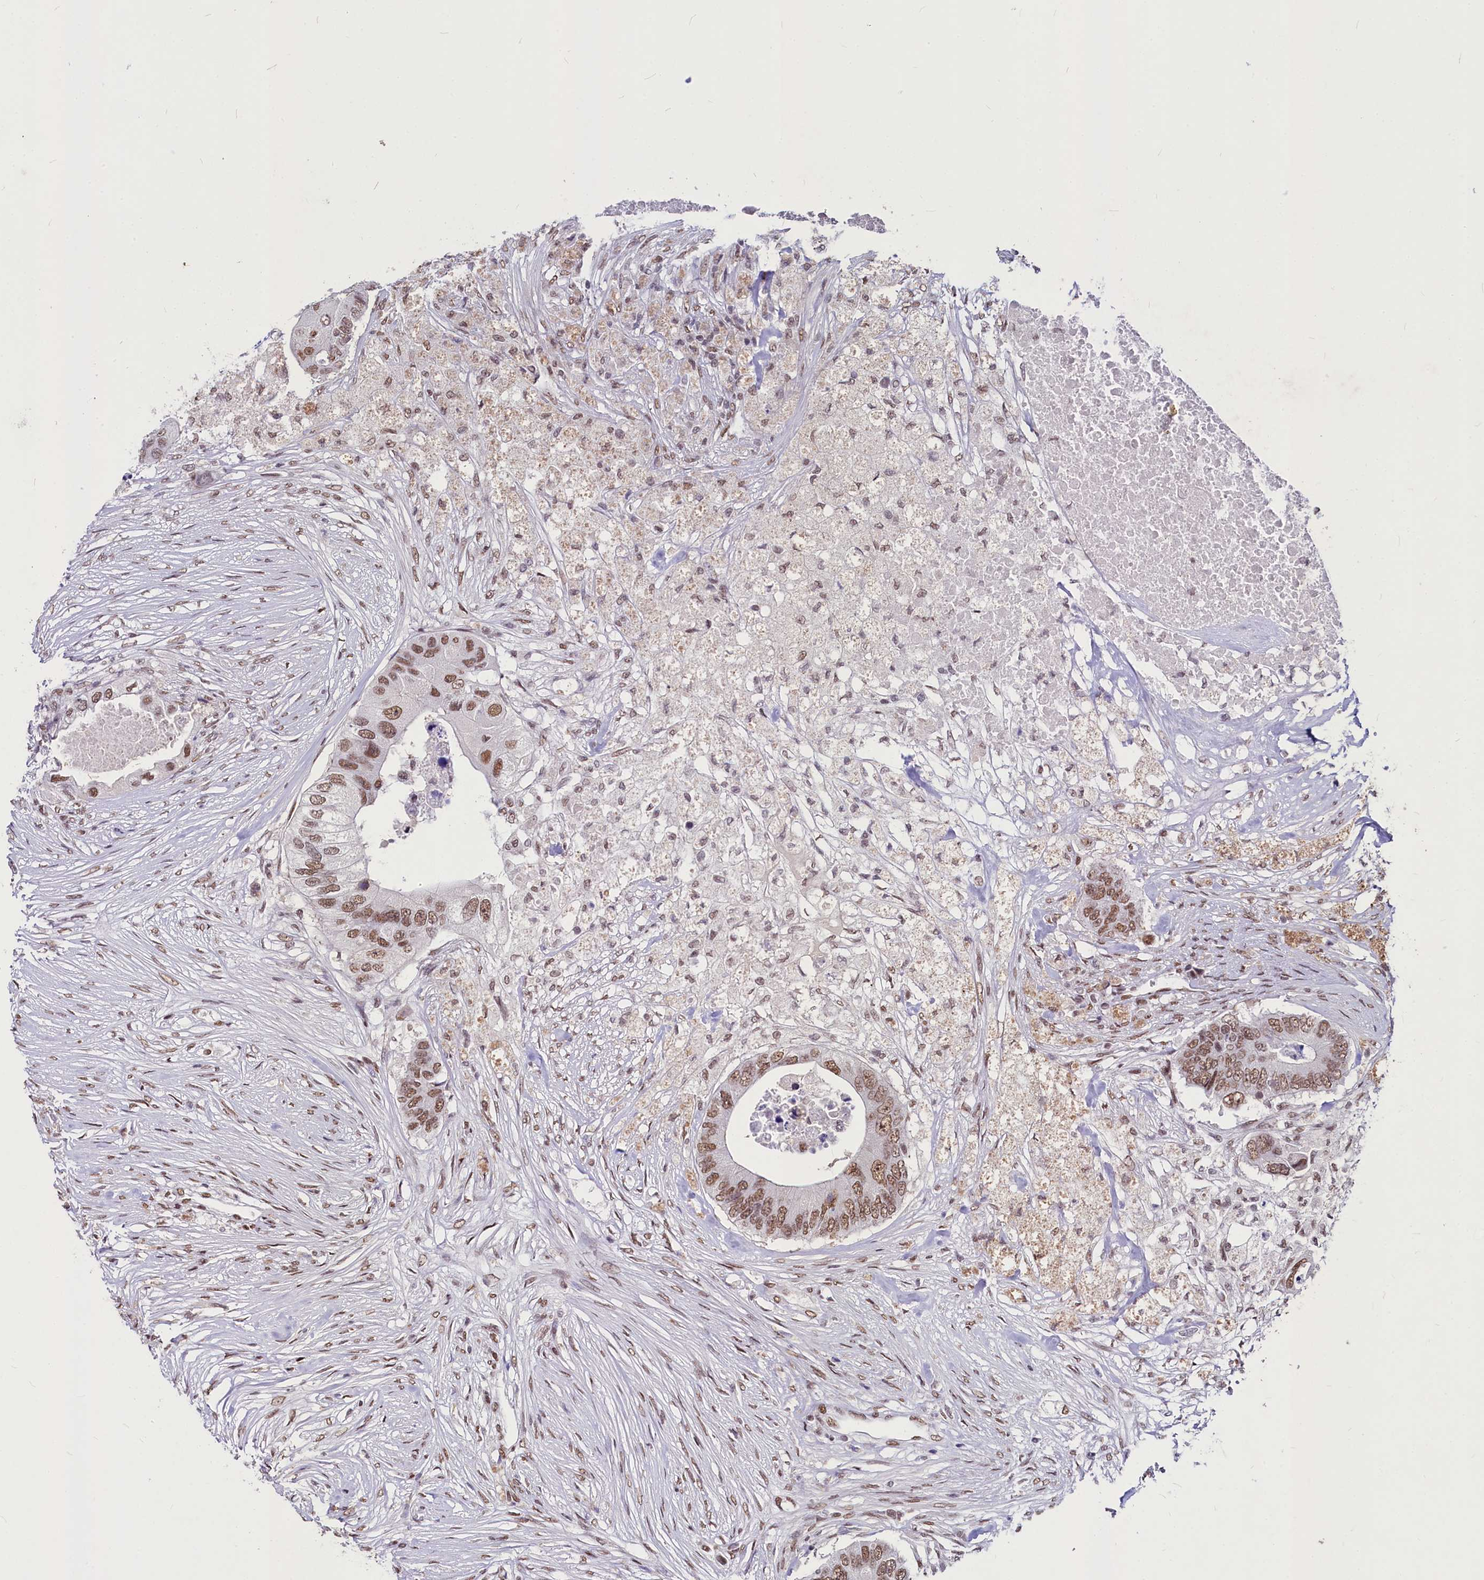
{"staining": {"intensity": "moderate", "quantity": ">75%", "location": "nuclear"}, "tissue": "colorectal cancer", "cell_type": "Tumor cells", "image_type": "cancer", "snomed": [{"axis": "morphology", "description": "Adenocarcinoma, NOS"}, {"axis": "topography", "description": "Colon"}], "caption": "Moderate nuclear positivity for a protein is present in approximately >75% of tumor cells of colorectal cancer using immunohistochemistry (IHC).", "gene": "PARPBP", "patient": {"sex": "male", "age": 71}}